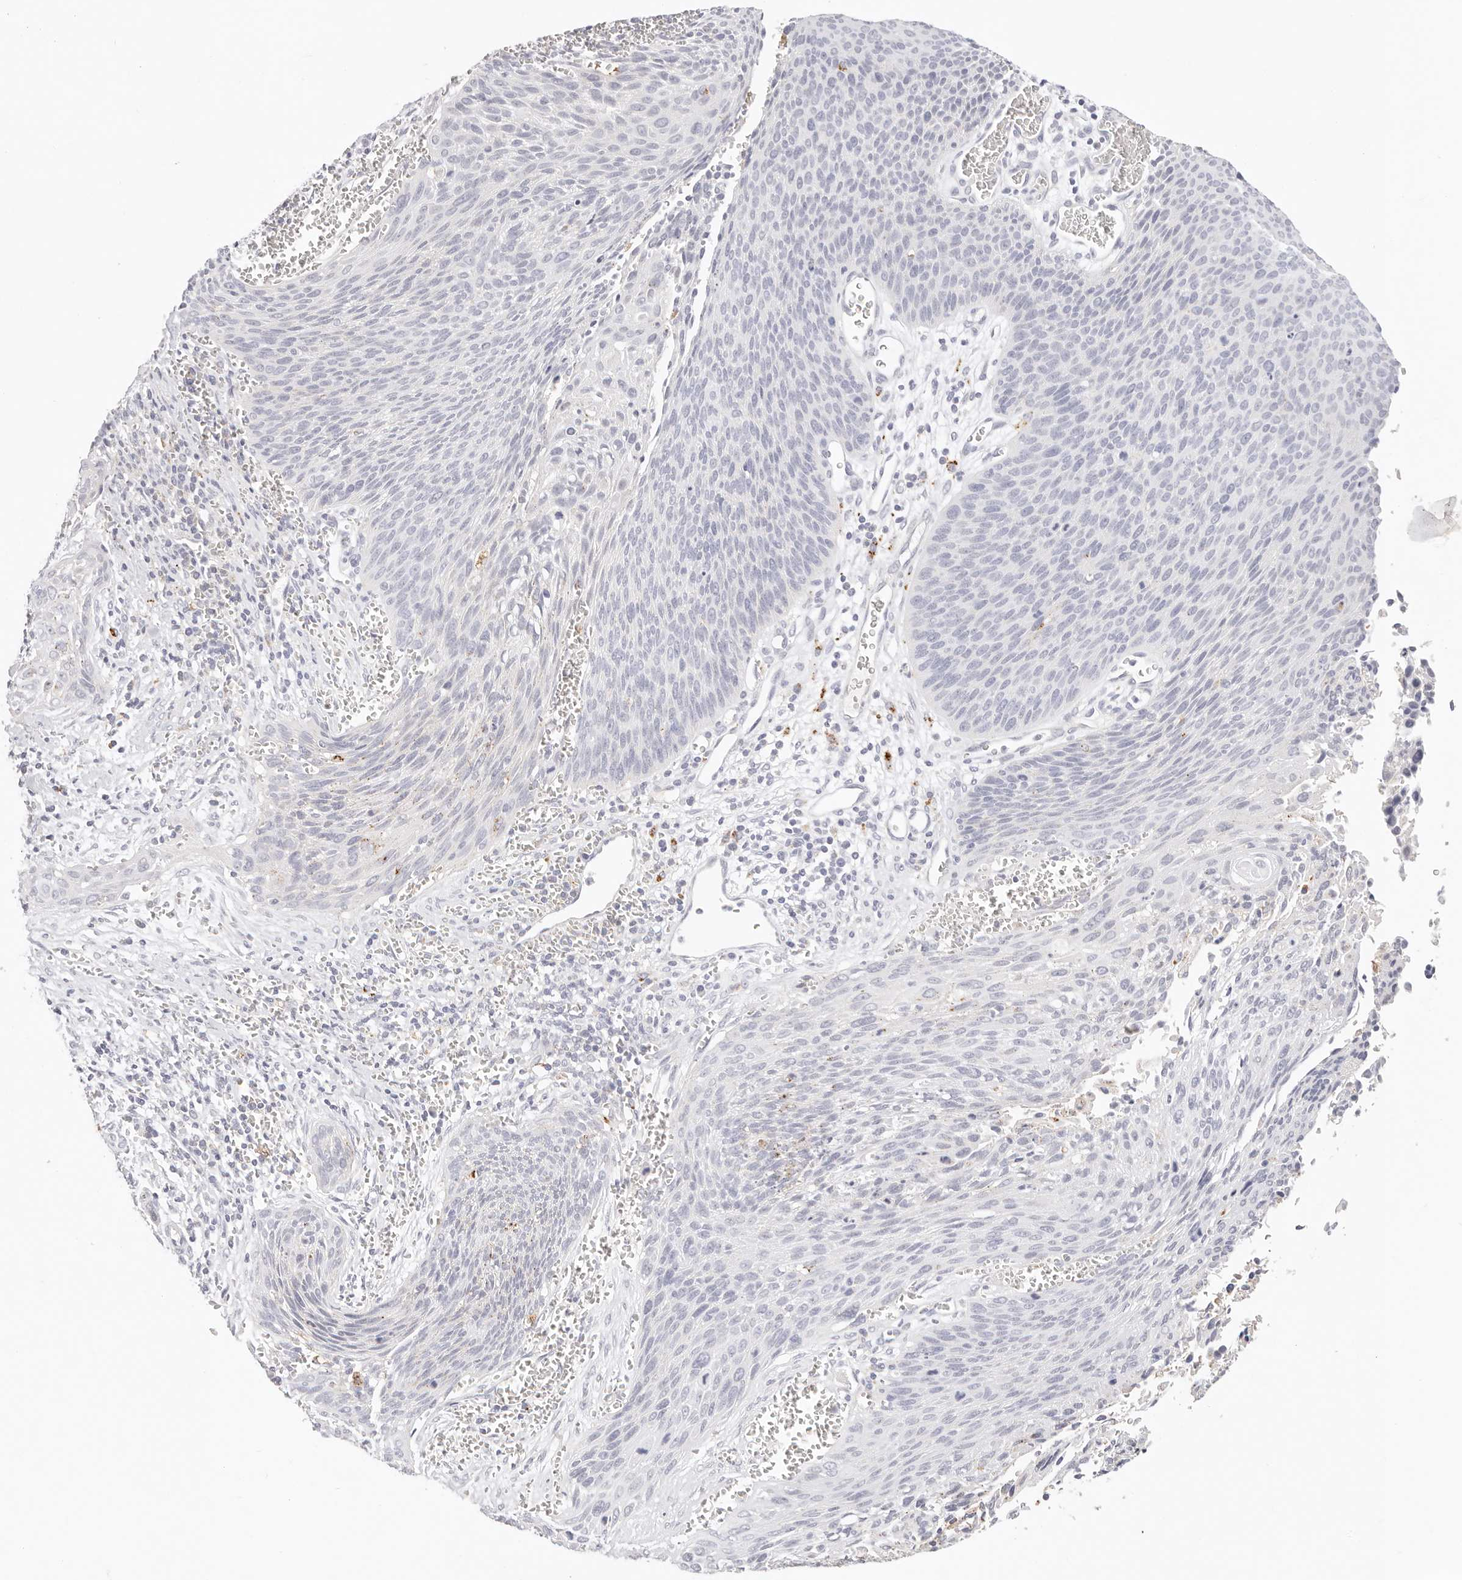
{"staining": {"intensity": "negative", "quantity": "none", "location": "none"}, "tissue": "cervical cancer", "cell_type": "Tumor cells", "image_type": "cancer", "snomed": [{"axis": "morphology", "description": "Squamous cell carcinoma, NOS"}, {"axis": "topography", "description": "Cervix"}], "caption": "An IHC photomicrograph of cervical squamous cell carcinoma is shown. There is no staining in tumor cells of cervical squamous cell carcinoma.", "gene": "STKLD1", "patient": {"sex": "female", "age": 55}}